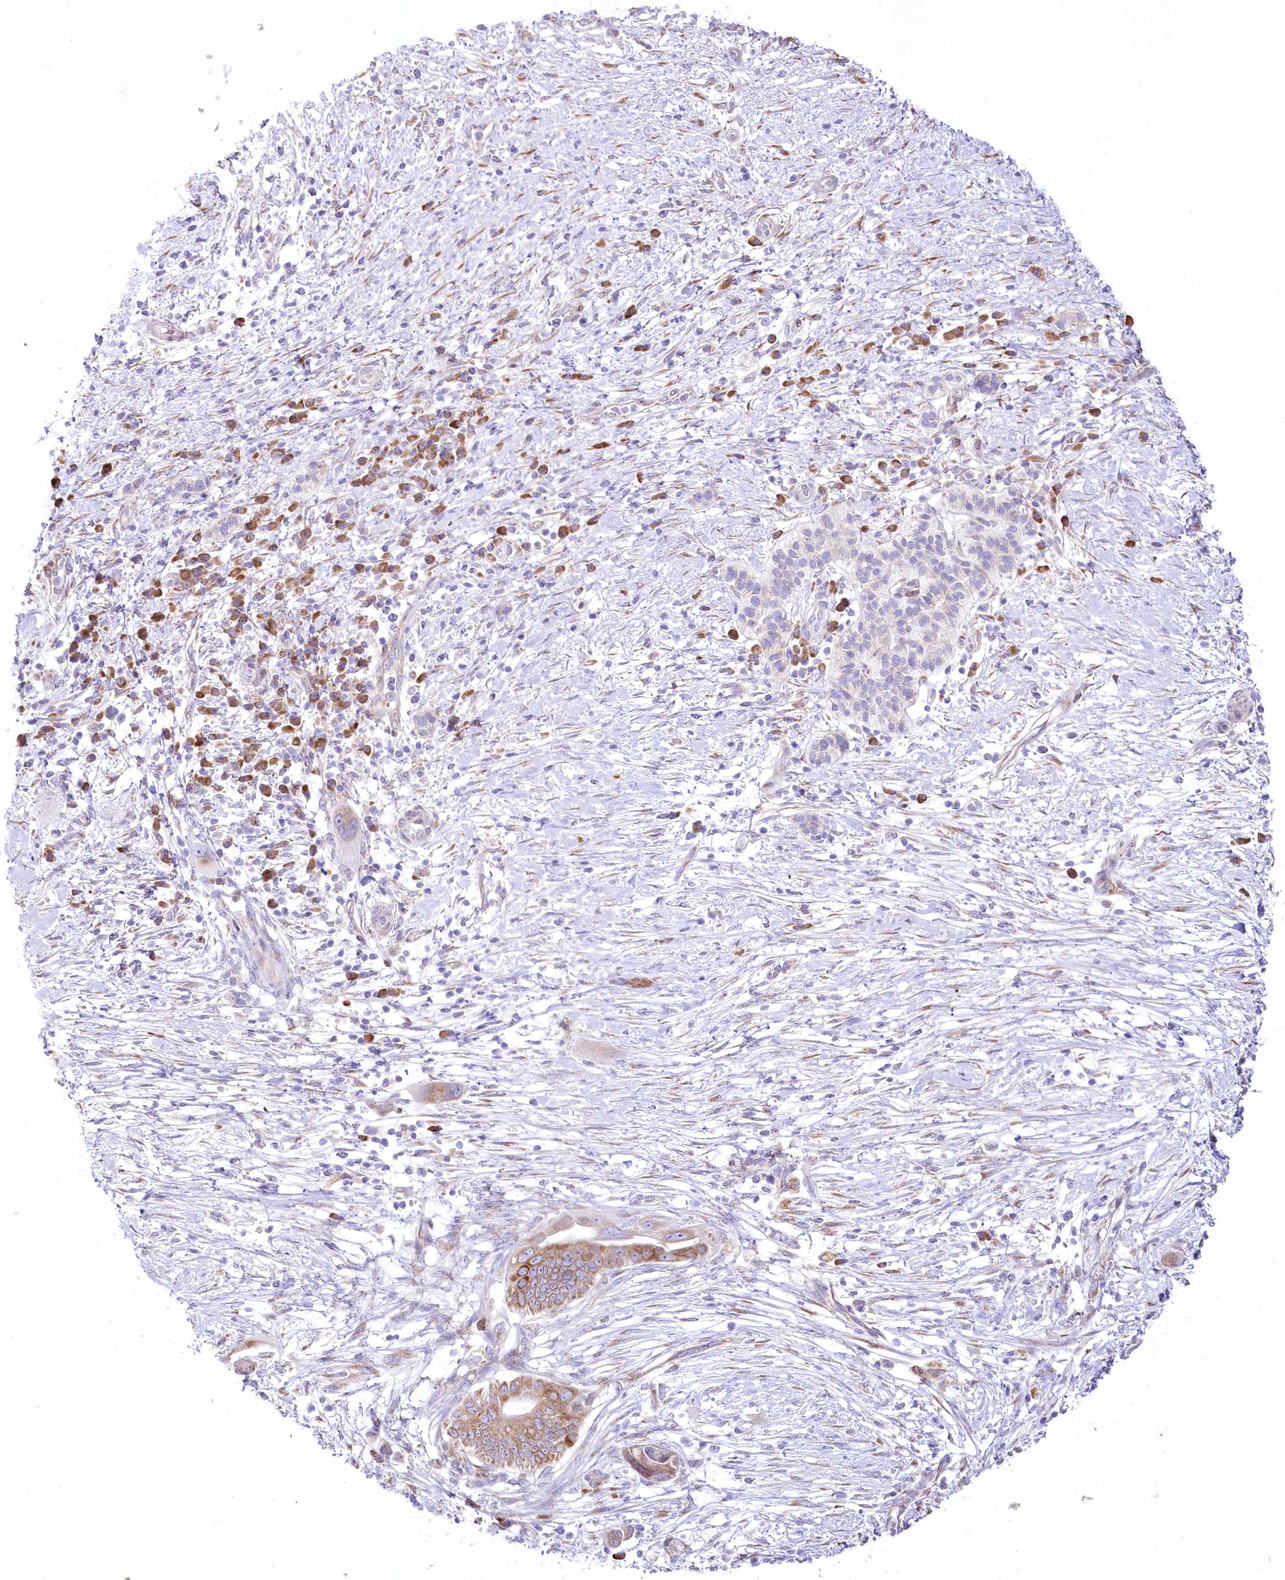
{"staining": {"intensity": "moderate", "quantity": ">75%", "location": "cytoplasmic/membranous"}, "tissue": "pancreatic cancer", "cell_type": "Tumor cells", "image_type": "cancer", "snomed": [{"axis": "morphology", "description": "Adenocarcinoma, NOS"}, {"axis": "topography", "description": "Pancreas"}], "caption": "Protein positivity by immunohistochemistry (IHC) reveals moderate cytoplasmic/membranous staining in approximately >75% of tumor cells in pancreatic cancer.", "gene": "STT3B", "patient": {"sex": "male", "age": 68}}